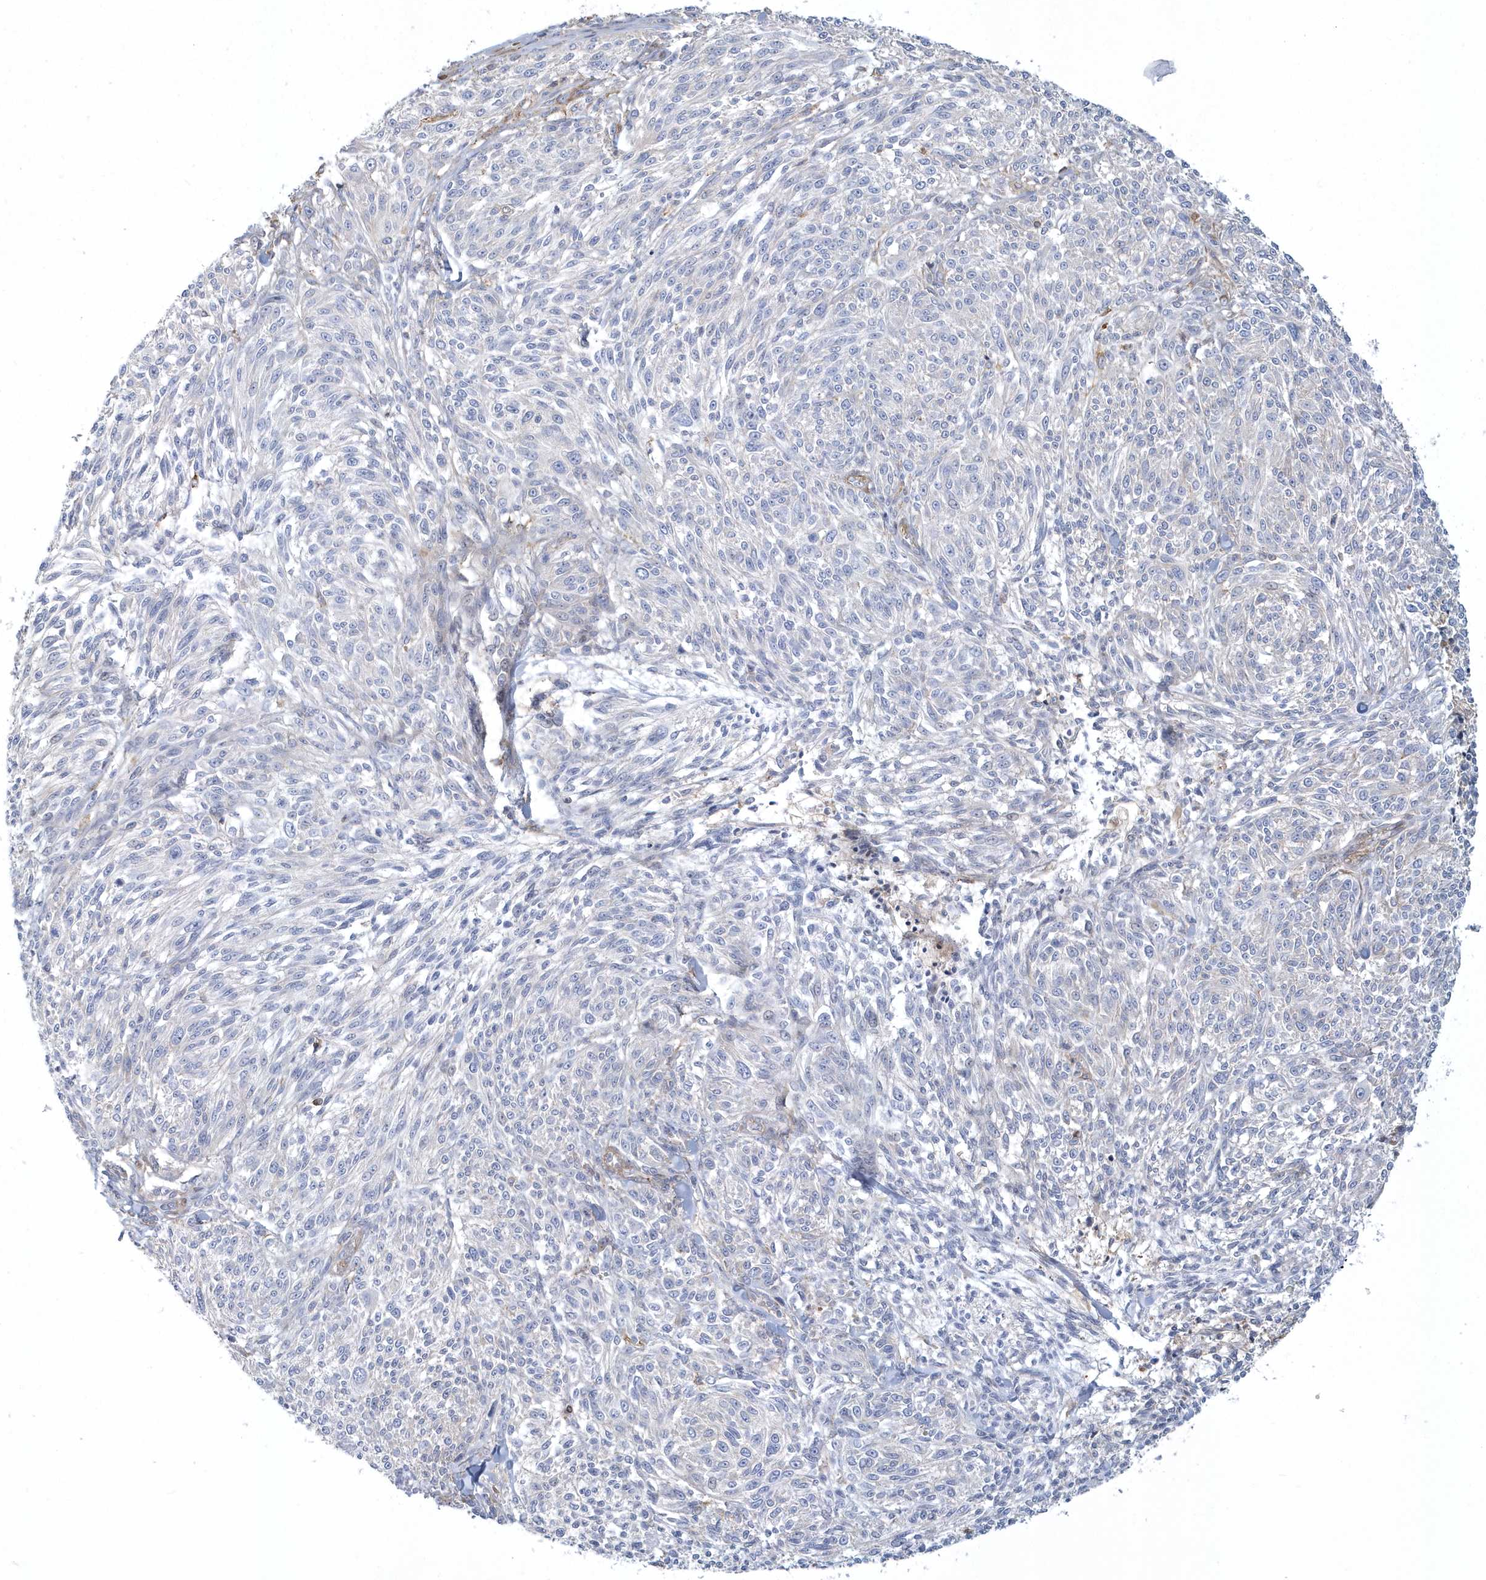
{"staining": {"intensity": "moderate", "quantity": "<25%", "location": "cytoplasmic/membranous"}, "tissue": "melanoma", "cell_type": "Tumor cells", "image_type": "cancer", "snomed": [{"axis": "morphology", "description": "Malignant melanoma, NOS"}, {"axis": "topography", "description": "Skin of trunk"}], "caption": "Moderate cytoplasmic/membranous staining is identified in about <25% of tumor cells in malignant melanoma.", "gene": "ARAP2", "patient": {"sex": "male", "age": 71}}